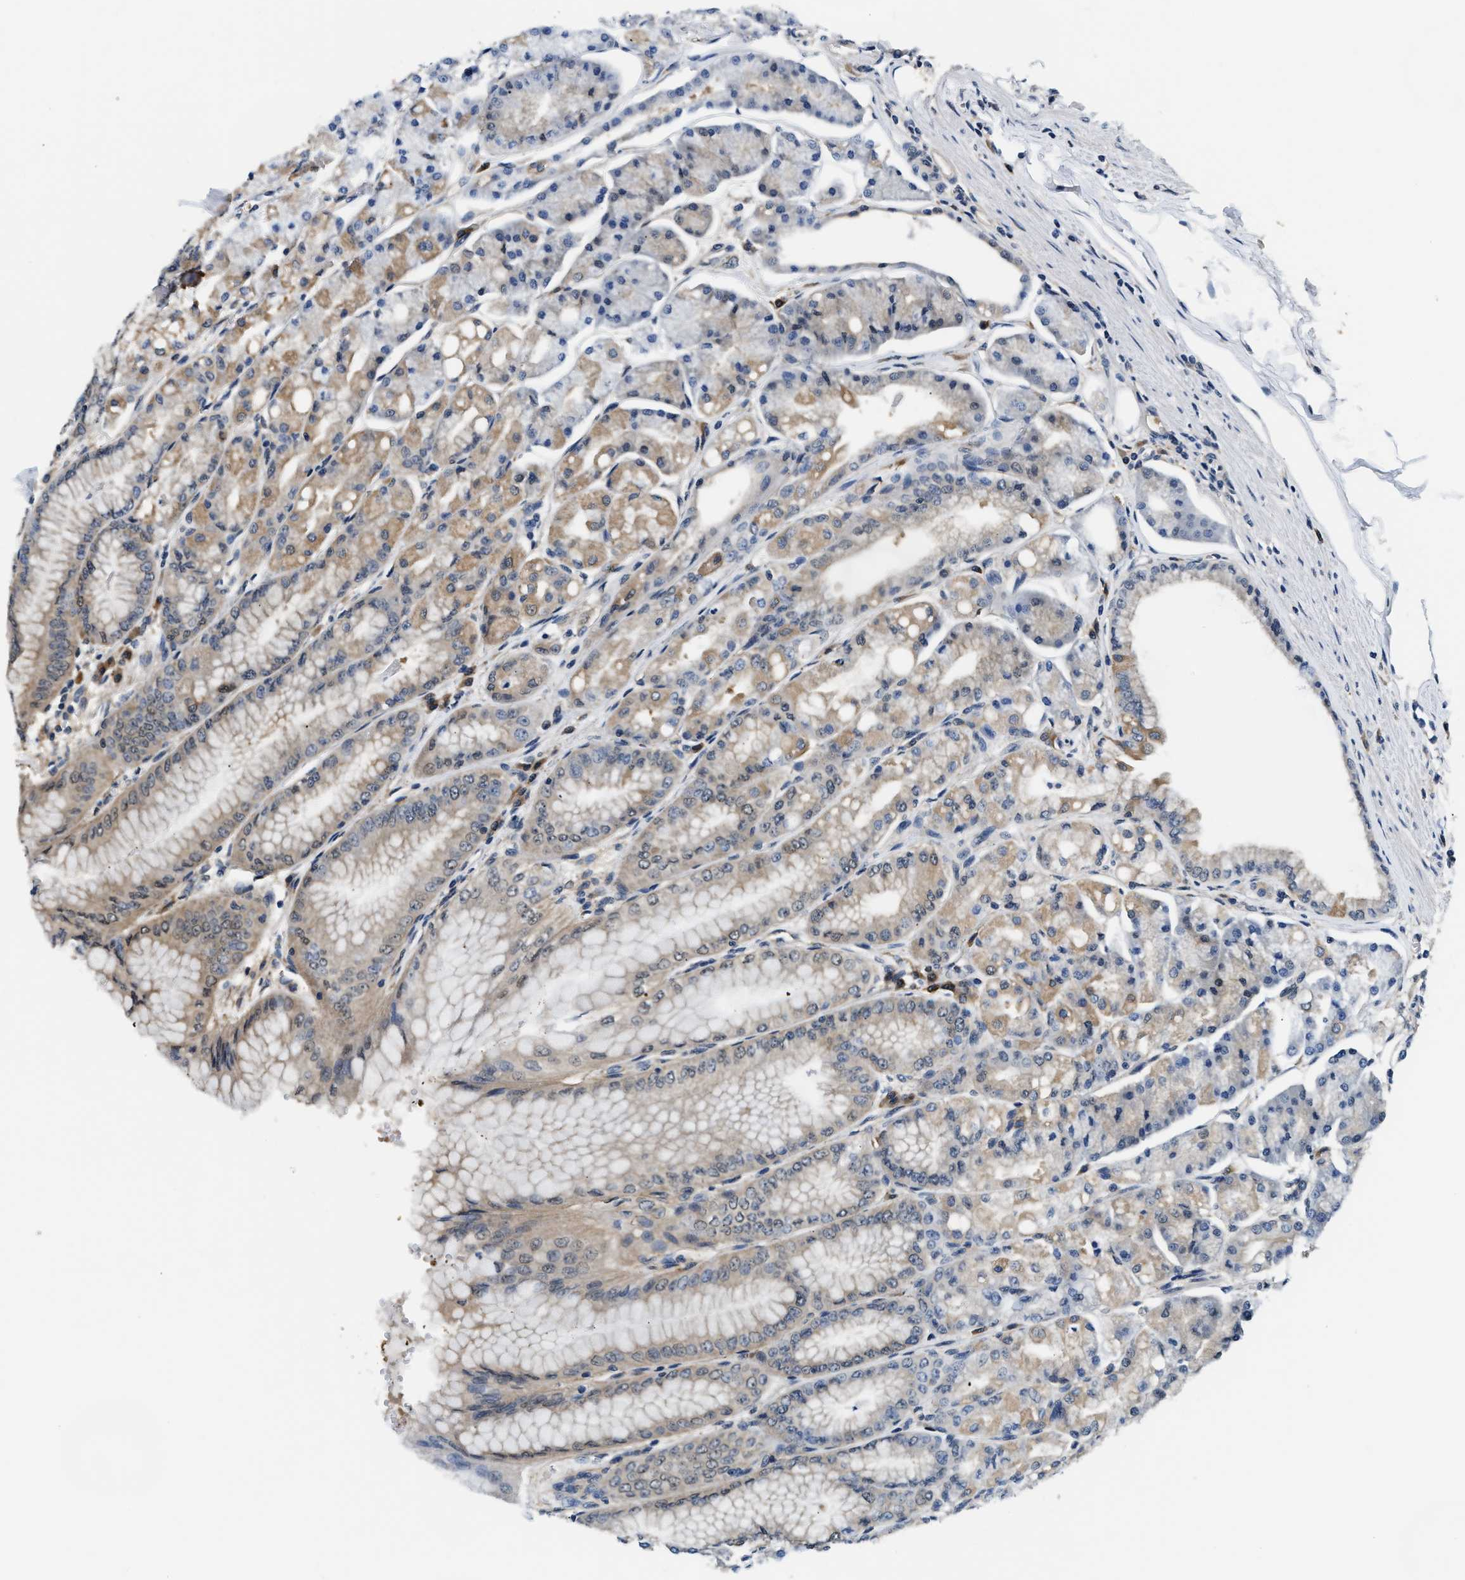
{"staining": {"intensity": "moderate", "quantity": ">75%", "location": "cytoplasmic/membranous"}, "tissue": "stomach", "cell_type": "Glandular cells", "image_type": "normal", "snomed": [{"axis": "morphology", "description": "Normal tissue, NOS"}, {"axis": "topography", "description": "Stomach, lower"}], "caption": "Immunohistochemical staining of benign stomach reveals medium levels of moderate cytoplasmic/membranous positivity in about >75% of glandular cells. (Brightfield microscopy of DAB IHC at high magnification).", "gene": "BCL7C", "patient": {"sex": "male", "age": 71}}